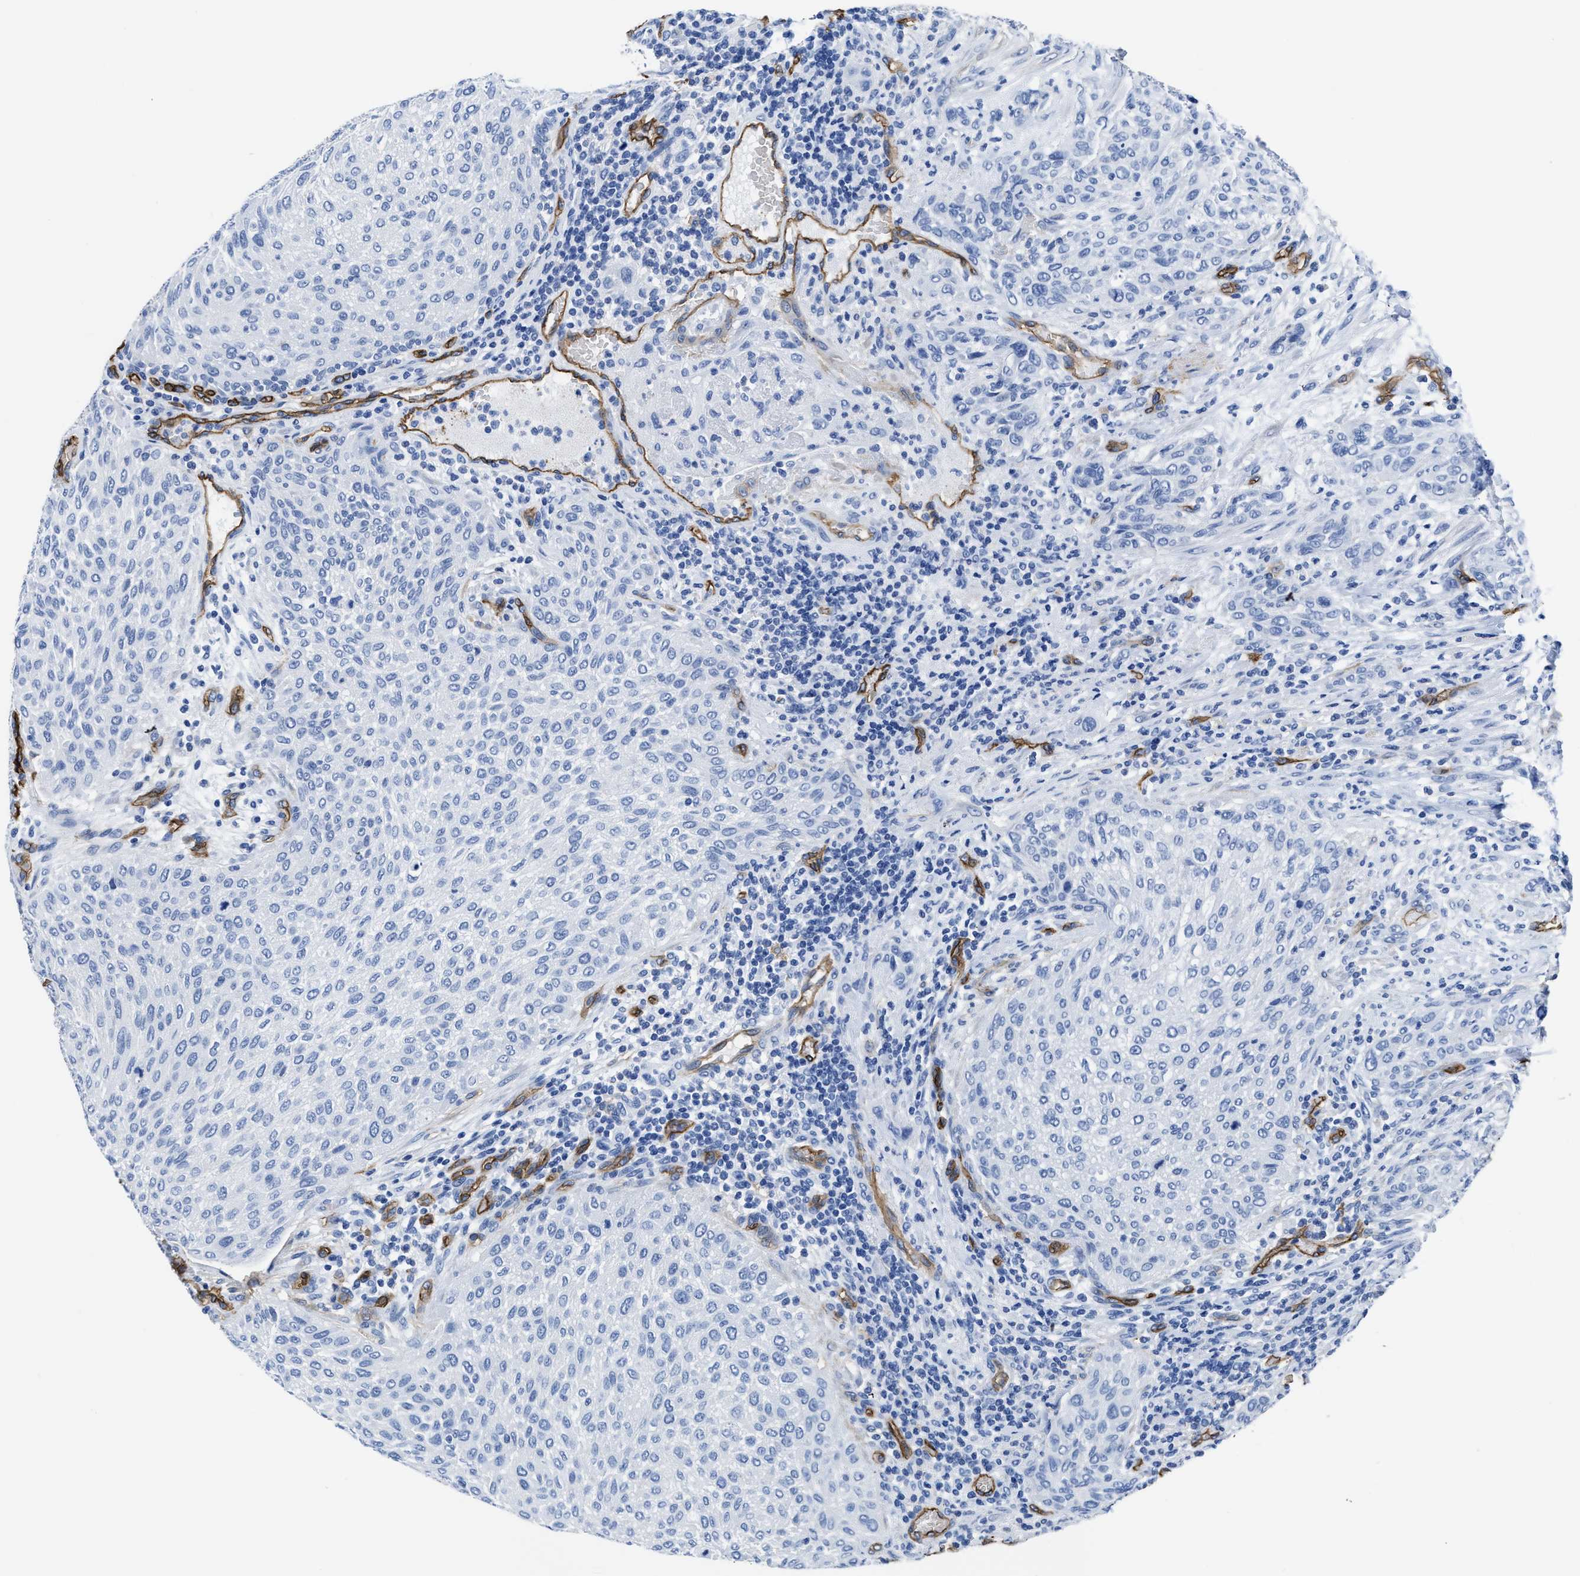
{"staining": {"intensity": "negative", "quantity": "none", "location": "none"}, "tissue": "urothelial cancer", "cell_type": "Tumor cells", "image_type": "cancer", "snomed": [{"axis": "morphology", "description": "Urothelial carcinoma, Low grade"}, {"axis": "morphology", "description": "Urothelial carcinoma, High grade"}, {"axis": "topography", "description": "Urinary bladder"}], "caption": "This is an immunohistochemistry (IHC) photomicrograph of human urothelial cancer. There is no positivity in tumor cells.", "gene": "AQP1", "patient": {"sex": "male", "age": 35}}